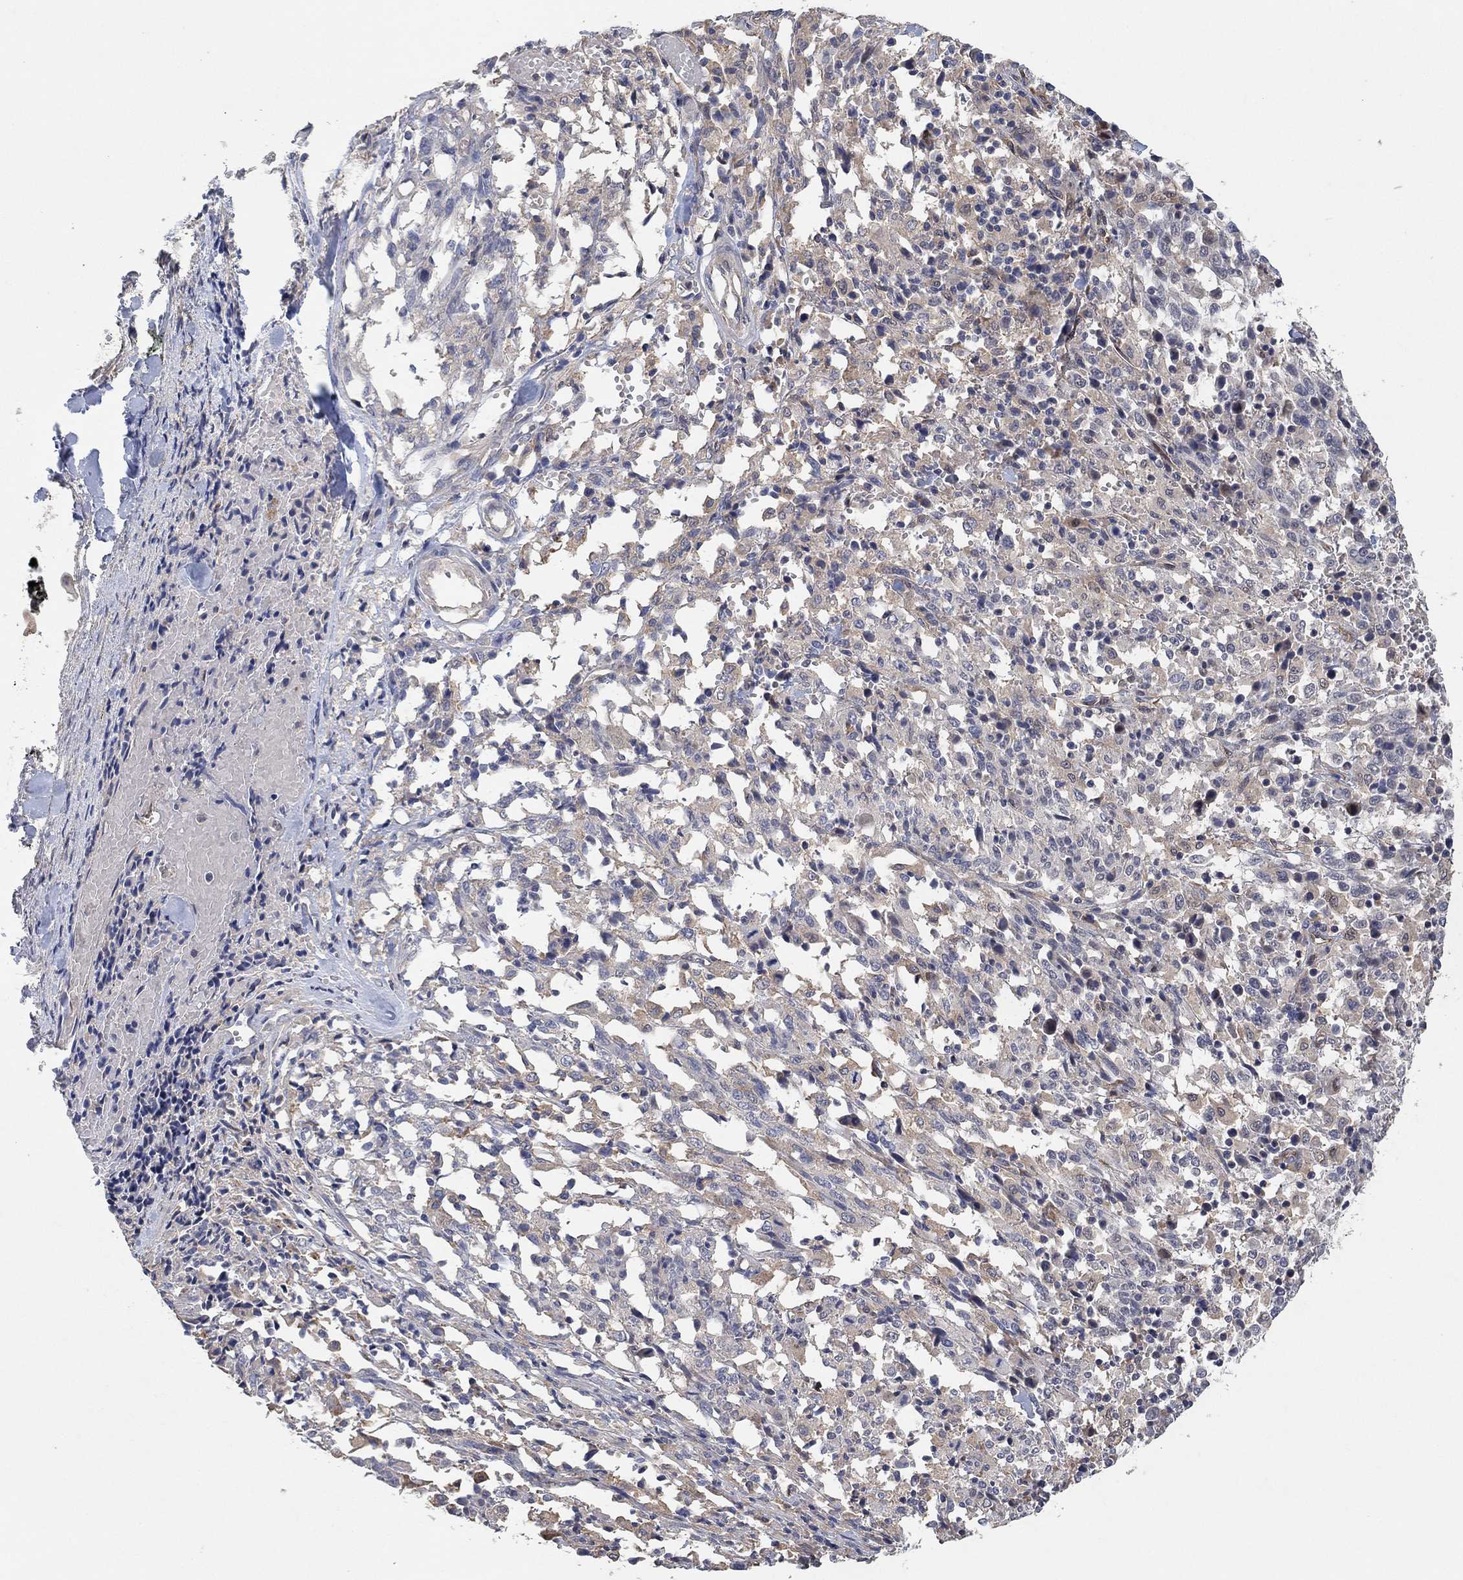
{"staining": {"intensity": "negative", "quantity": "none", "location": "none"}, "tissue": "melanoma", "cell_type": "Tumor cells", "image_type": "cancer", "snomed": [{"axis": "morphology", "description": "Malignant melanoma, NOS"}, {"axis": "topography", "description": "Skin"}], "caption": "Human melanoma stained for a protein using immunohistochemistry demonstrates no positivity in tumor cells.", "gene": "MCUR1", "patient": {"sex": "female", "age": 91}}